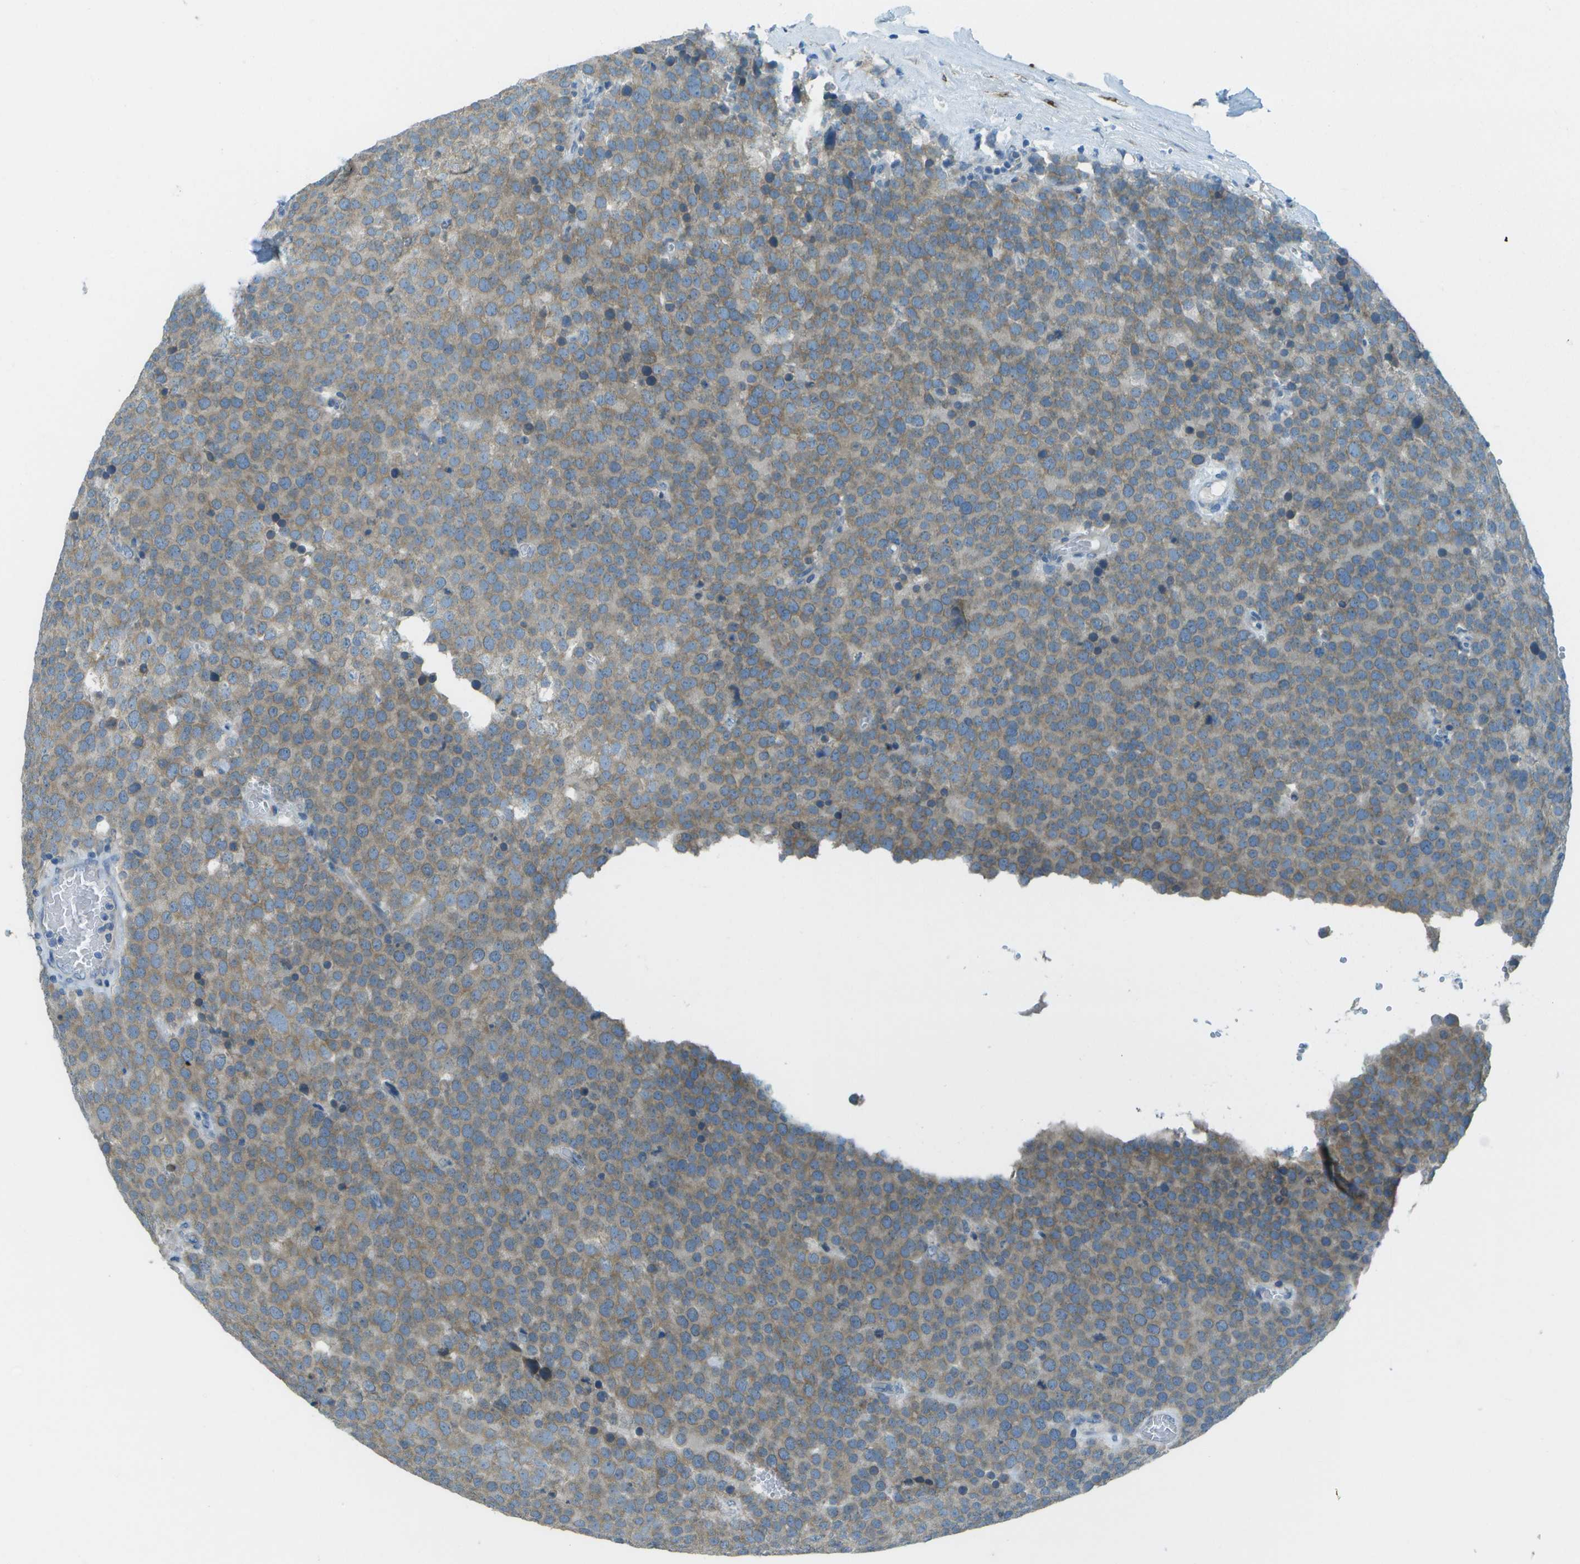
{"staining": {"intensity": "negative", "quantity": "none", "location": "none"}, "tissue": "testis cancer", "cell_type": "Tumor cells", "image_type": "cancer", "snomed": [{"axis": "morphology", "description": "Normal tissue, NOS"}, {"axis": "morphology", "description": "Seminoma, NOS"}, {"axis": "topography", "description": "Testis"}], "caption": "The IHC micrograph has no significant staining in tumor cells of testis seminoma tissue.", "gene": "KCTD3", "patient": {"sex": "male", "age": 71}}